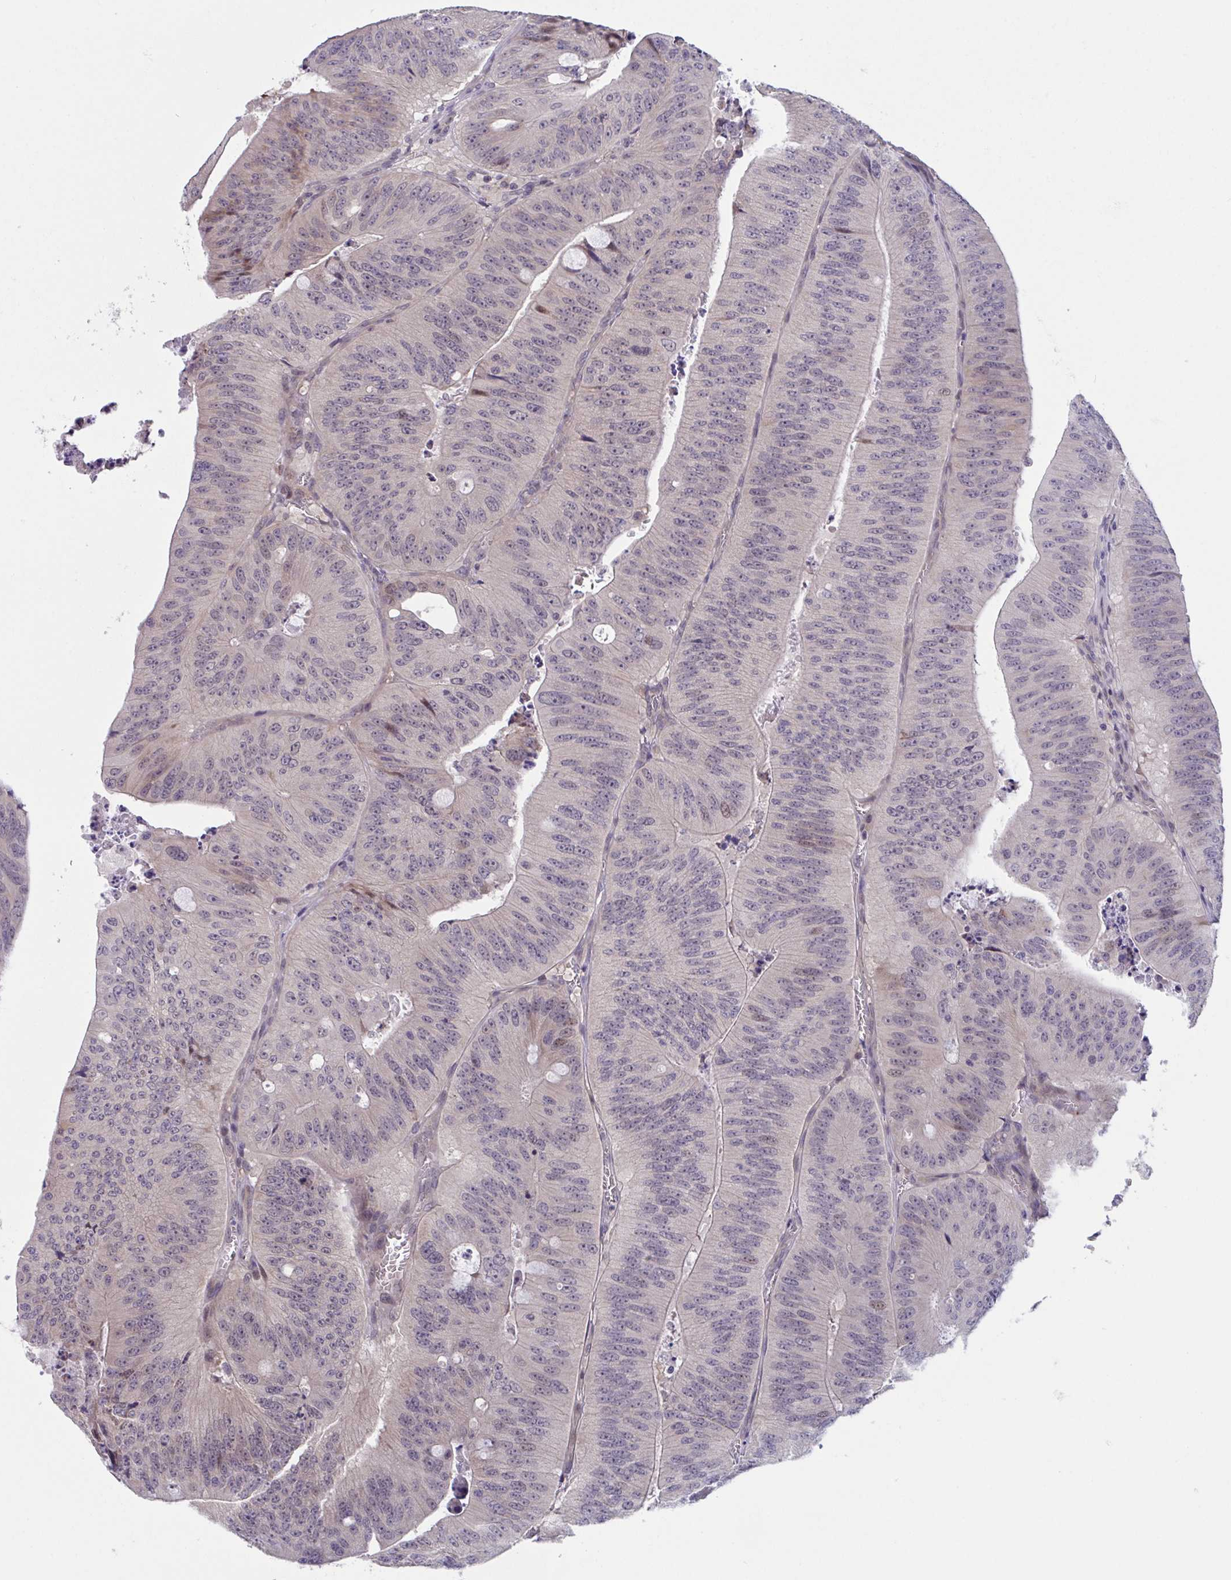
{"staining": {"intensity": "moderate", "quantity": "<25%", "location": "cytoplasmic/membranous,nuclear"}, "tissue": "colorectal cancer", "cell_type": "Tumor cells", "image_type": "cancer", "snomed": [{"axis": "morphology", "description": "Adenocarcinoma, NOS"}, {"axis": "topography", "description": "Colon"}], "caption": "Protein expression analysis of adenocarcinoma (colorectal) demonstrates moderate cytoplasmic/membranous and nuclear staining in about <25% of tumor cells.", "gene": "RIOK1", "patient": {"sex": "male", "age": 62}}